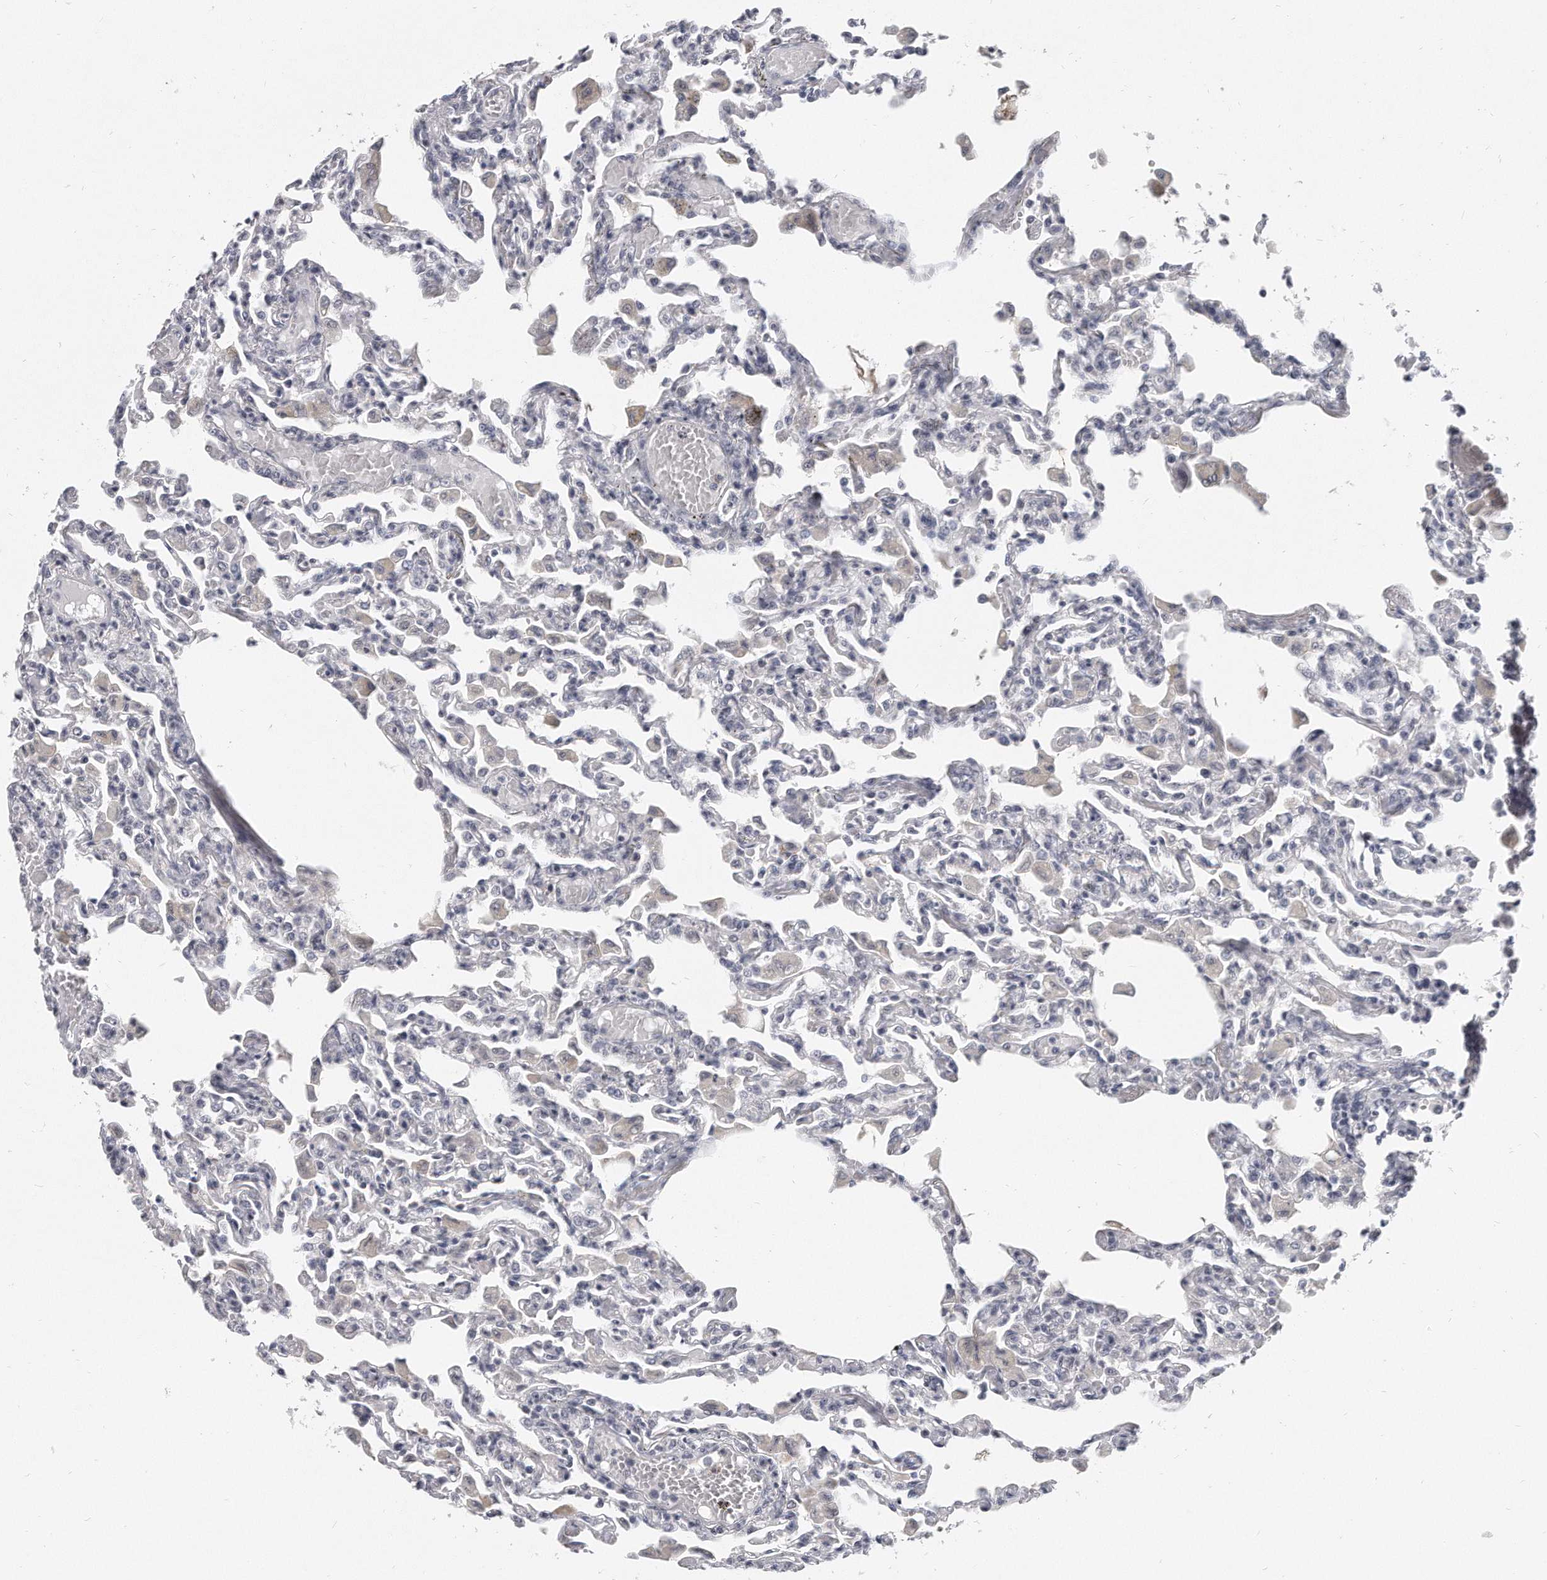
{"staining": {"intensity": "negative", "quantity": "none", "location": "none"}, "tissue": "lung", "cell_type": "Alveolar cells", "image_type": "normal", "snomed": [{"axis": "morphology", "description": "Normal tissue, NOS"}, {"axis": "topography", "description": "Bronchus"}, {"axis": "topography", "description": "Lung"}], "caption": "Immunohistochemical staining of unremarkable lung displays no significant positivity in alveolar cells. Brightfield microscopy of immunohistochemistry (IHC) stained with DAB (3,3'-diaminobenzidine) (brown) and hematoxylin (blue), captured at high magnification.", "gene": "TFCP2L1", "patient": {"sex": "female", "age": 49}}